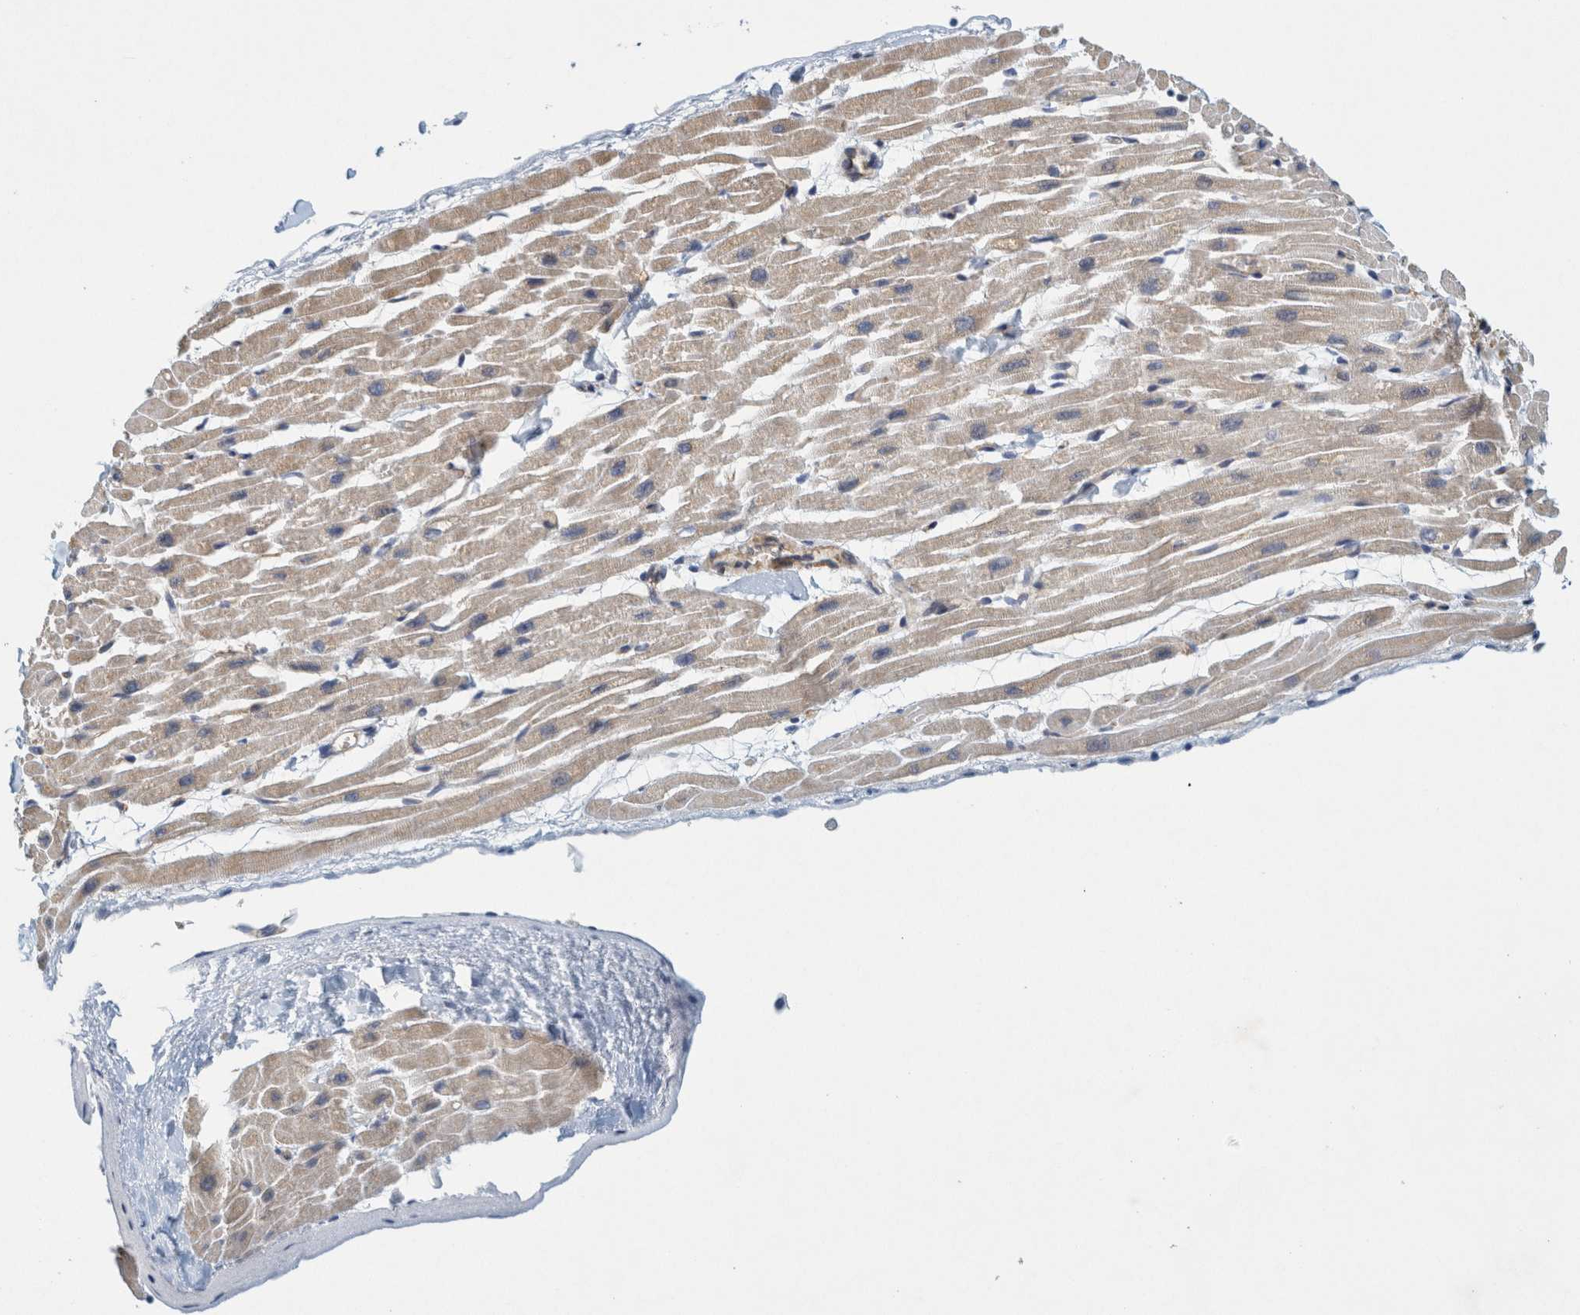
{"staining": {"intensity": "moderate", "quantity": "<25%", "location": "cytoplasmic/membranous"}, "tissue": "heart muscle", "cell_type": "Cardiomyocytes", "image_type": "normal", "snomed": [{"axis": "morphology", "description": "Normal tissue, NOS"}, {"axis": "topography", "description": "Heart"}], "caption": "Immunohistochemistry (DAB (3,3'-diaminobenzidine)) staining of unremarkable human heart muscle reveals moderate cytoplasmic/membranous protein positivity in about <25% of cardiomyocytes.", "gene": "ZNF324B", "patient": {"sex": "male", "age": 45}}